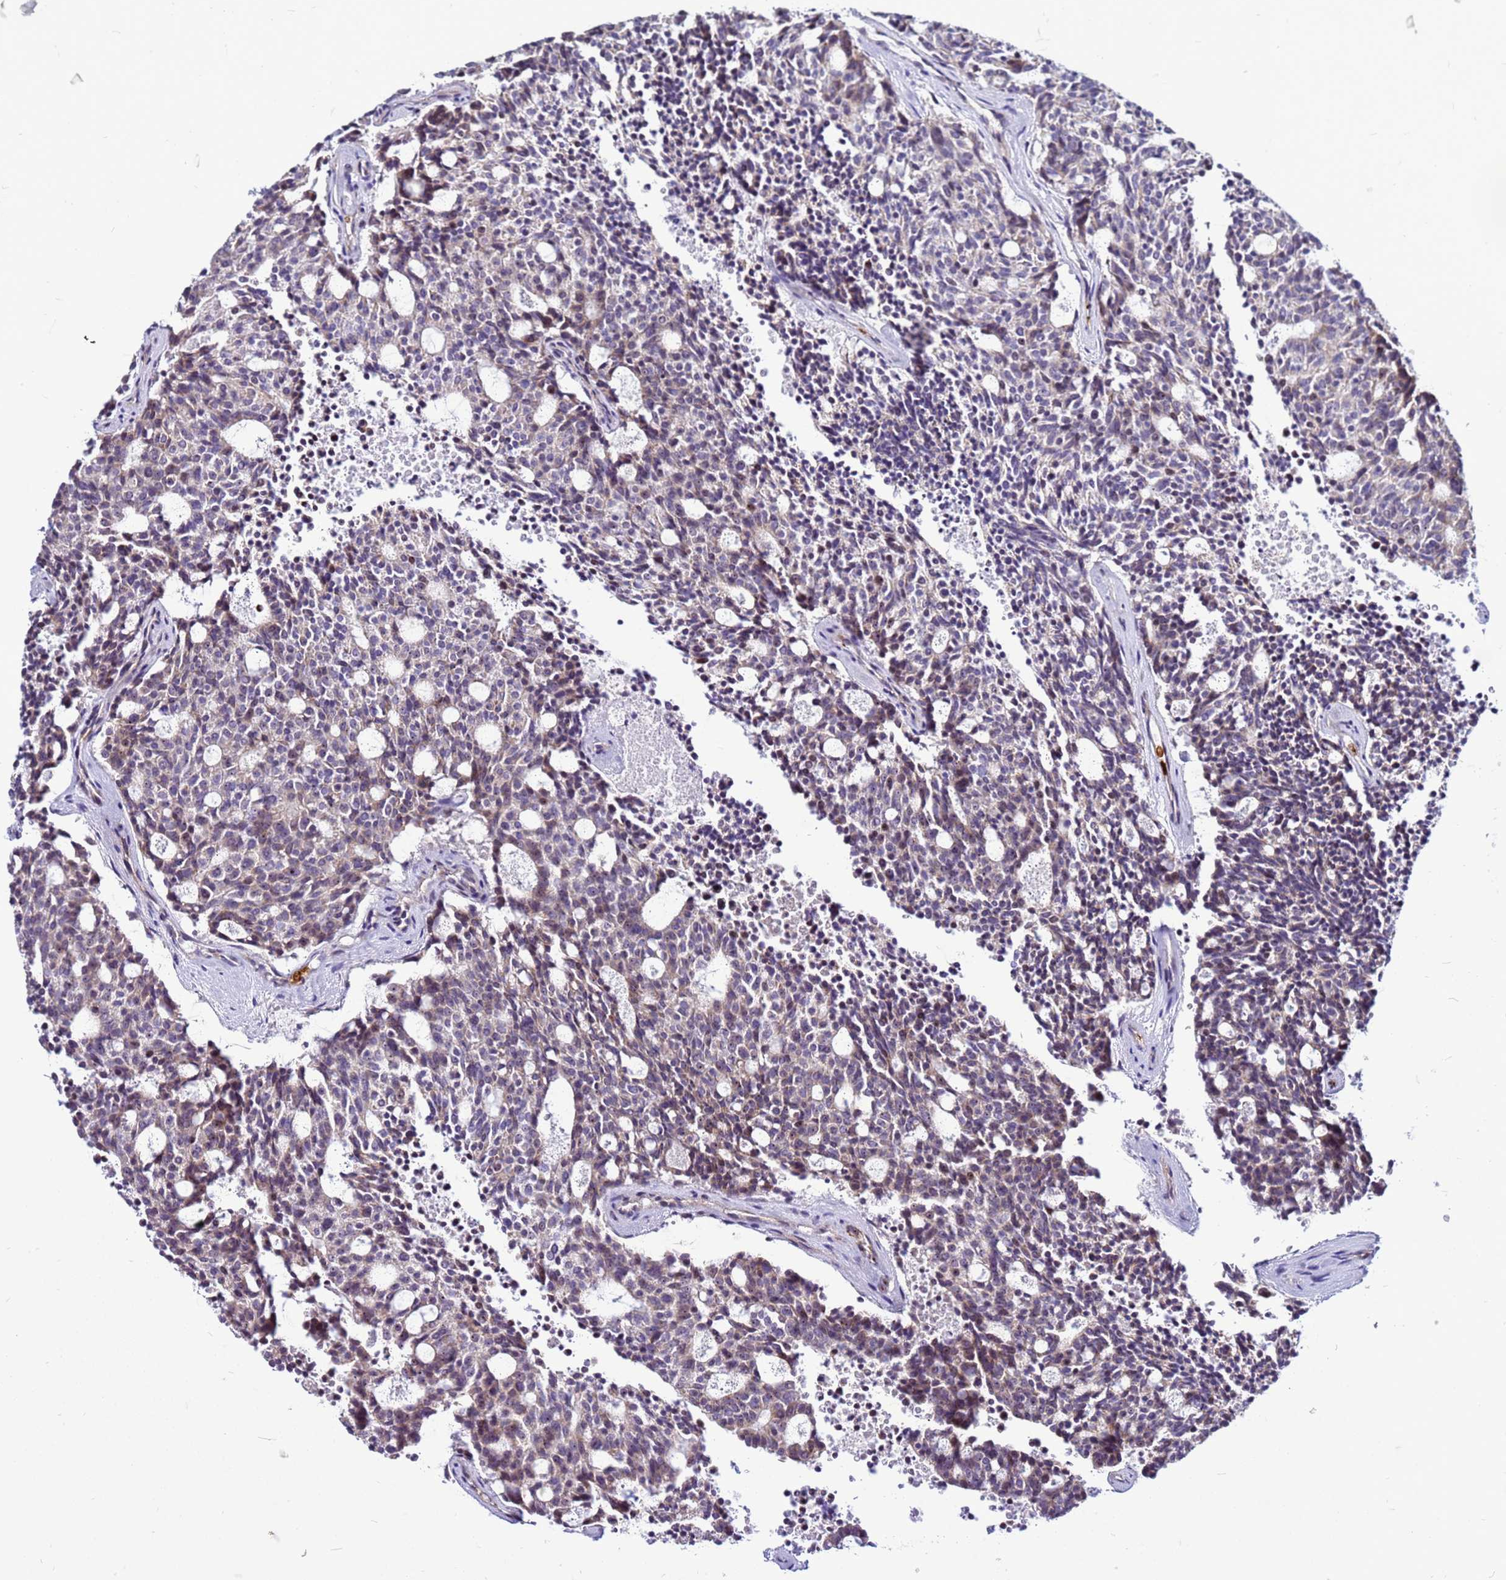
{"staining": {"intensity": "weak", "quantity": "<25%", "location": "cytoplasmic/membranous"}, "tissue": "carcinoid", "cell_type": "Tumor cells", "image_type": "cancer", "snomed": [{"axis": "morphology", "description": "Carcinoid, malignant, NOS"}, {"axis": "topography", "description": "Pancreas"}], "caption": "A high-resolution histopathology image shows IHC staining of malignant carcinoid, which demonstrates no significant expression in tumor cells.", "gene": "VPS4B", "patient": {"sex": "female", "age": 54}}